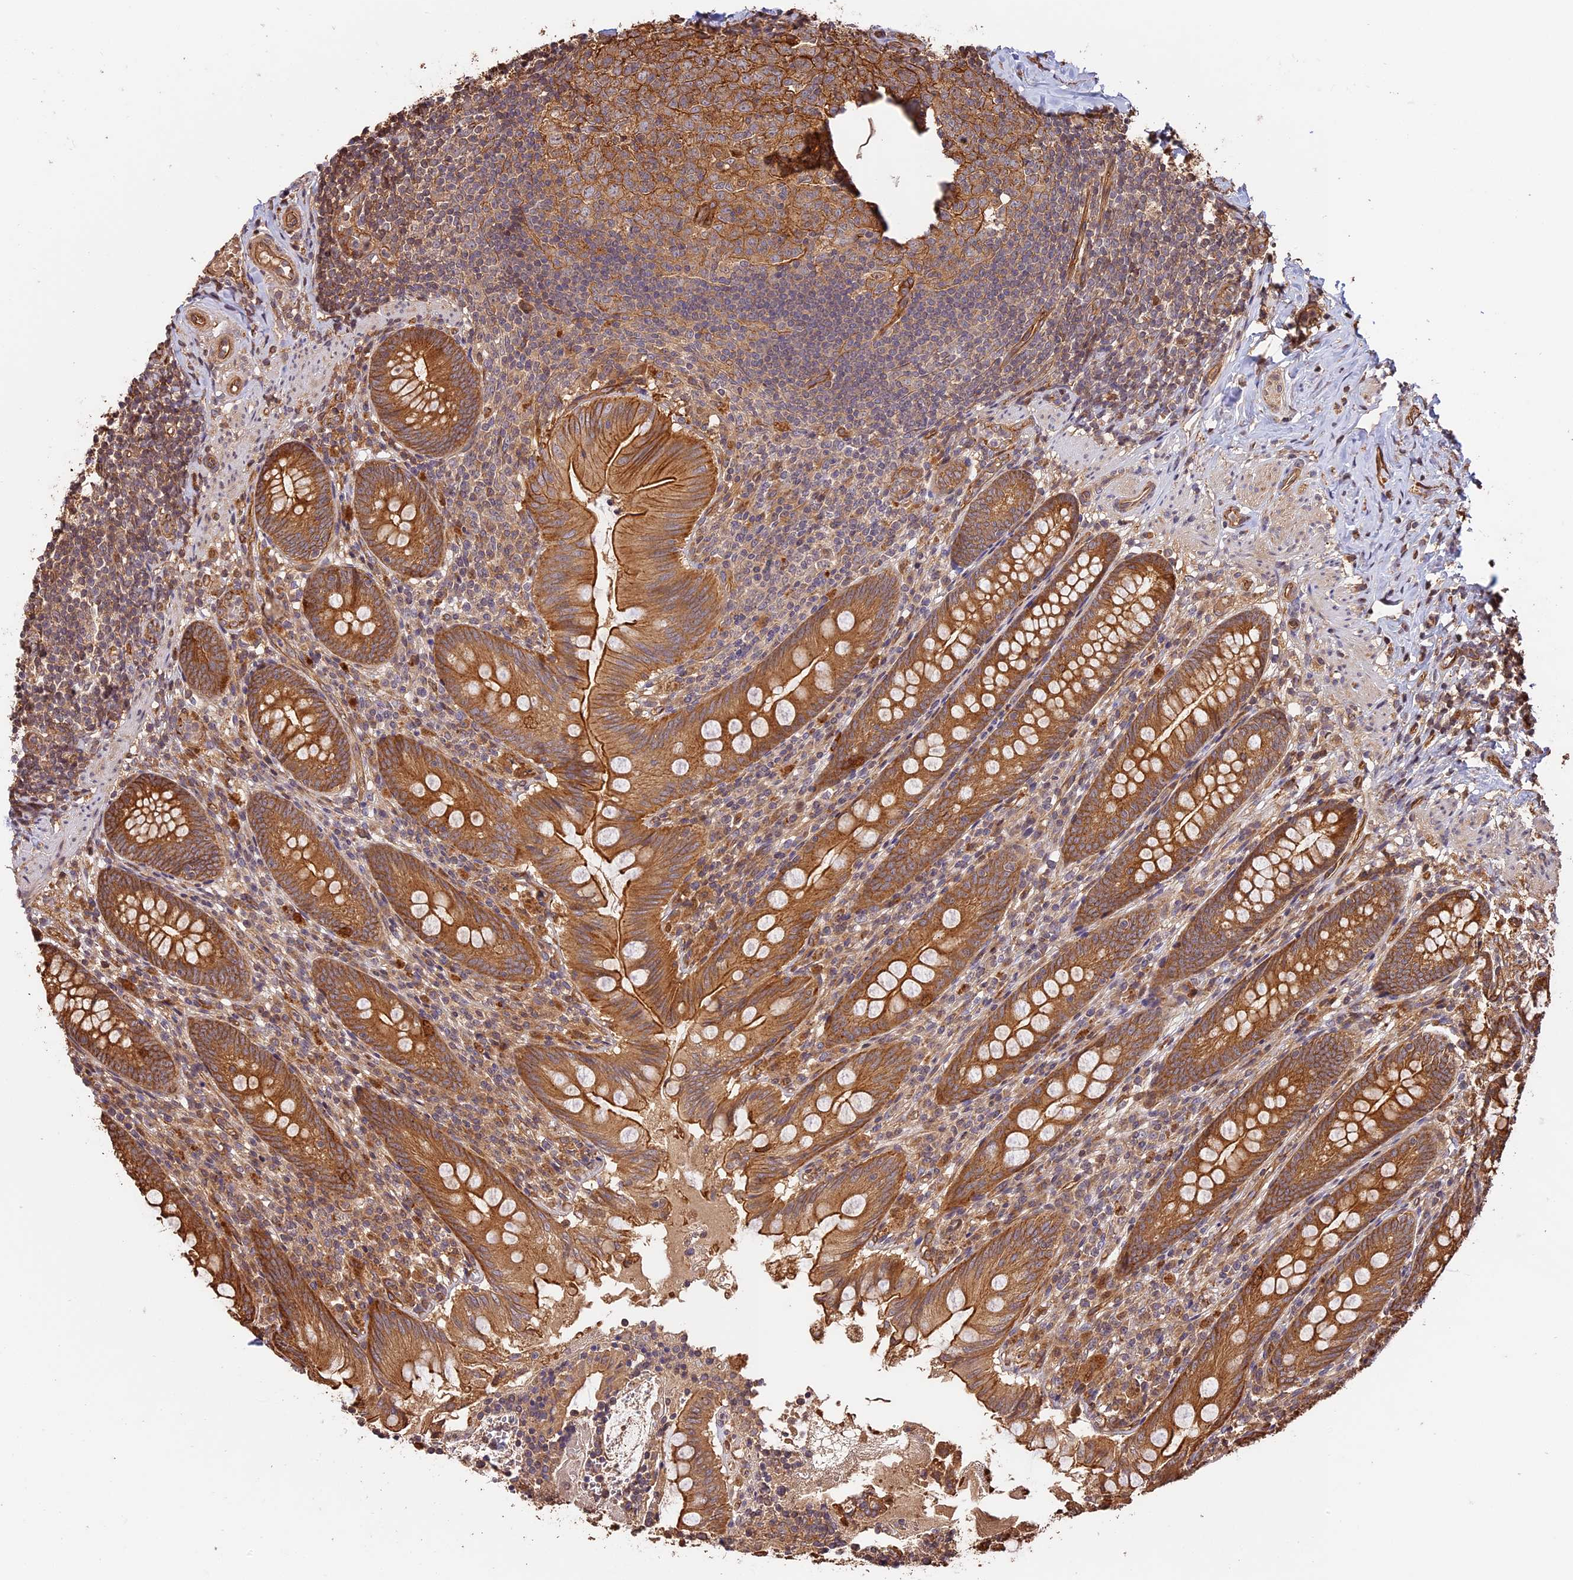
{"staining": {"intensity": "strong", "quantity": ">75%", "location": "cytoplasmic/membranous"}, "tissue": "appendix", "cell_type": "Glandular cells", "image_type": "normal", "snomed": [{"axis": "morphology", "description": "Normal tissue, NOS"}, {"axis": "topography", "description": "Appendix"}], "caption": "High-power microscopy captured an immunohistochemistry (IHC) histopathology image of normal appendix, revealing strong cytoplasmic/membranous staining in about >75% of glandular cells.", "gene": "PPP1R37", "patient": {"sex": "male", "age": 55}}